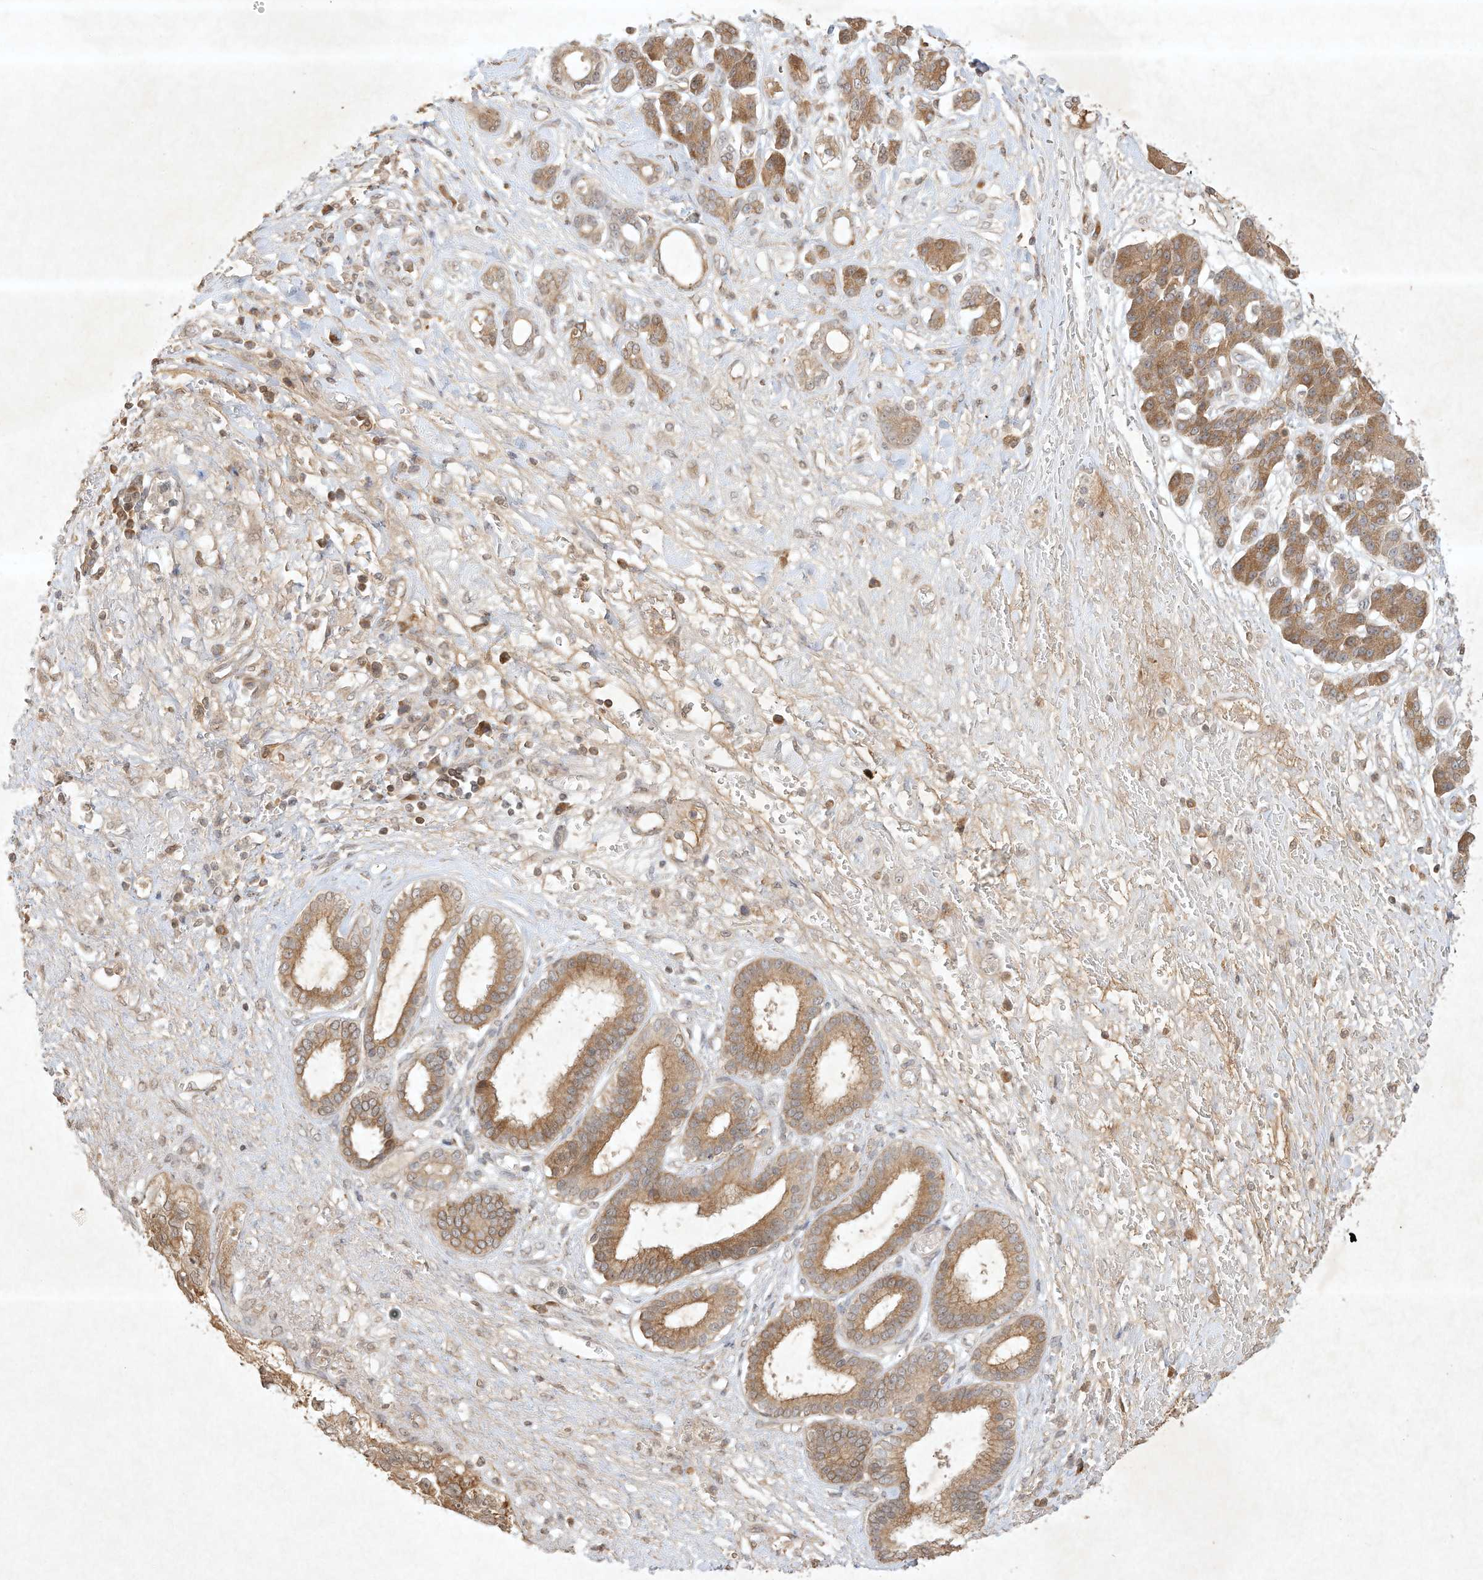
{"staining": {"intensity": "moderate", "quantity": ">75%", "location": "cytoplasmic/membranous"}, "tissue": "pancreatic cancer", "cell_type": "Tumor cells", "image_type": "cancer", "snomed": [{"axis": "morphology", "description": "Adenocarcinoma, NOS"}, {"axis": "topography", "description": "Pancreas"}], "caption": "A photomicrograph of human pancreatic adenocarcinoma stained for a protein reveals moderate cytoplasmic/membranous brown staining in tumor cells.", "gene": "BTRC", "patient": {"sex": "female", "age": 56}}